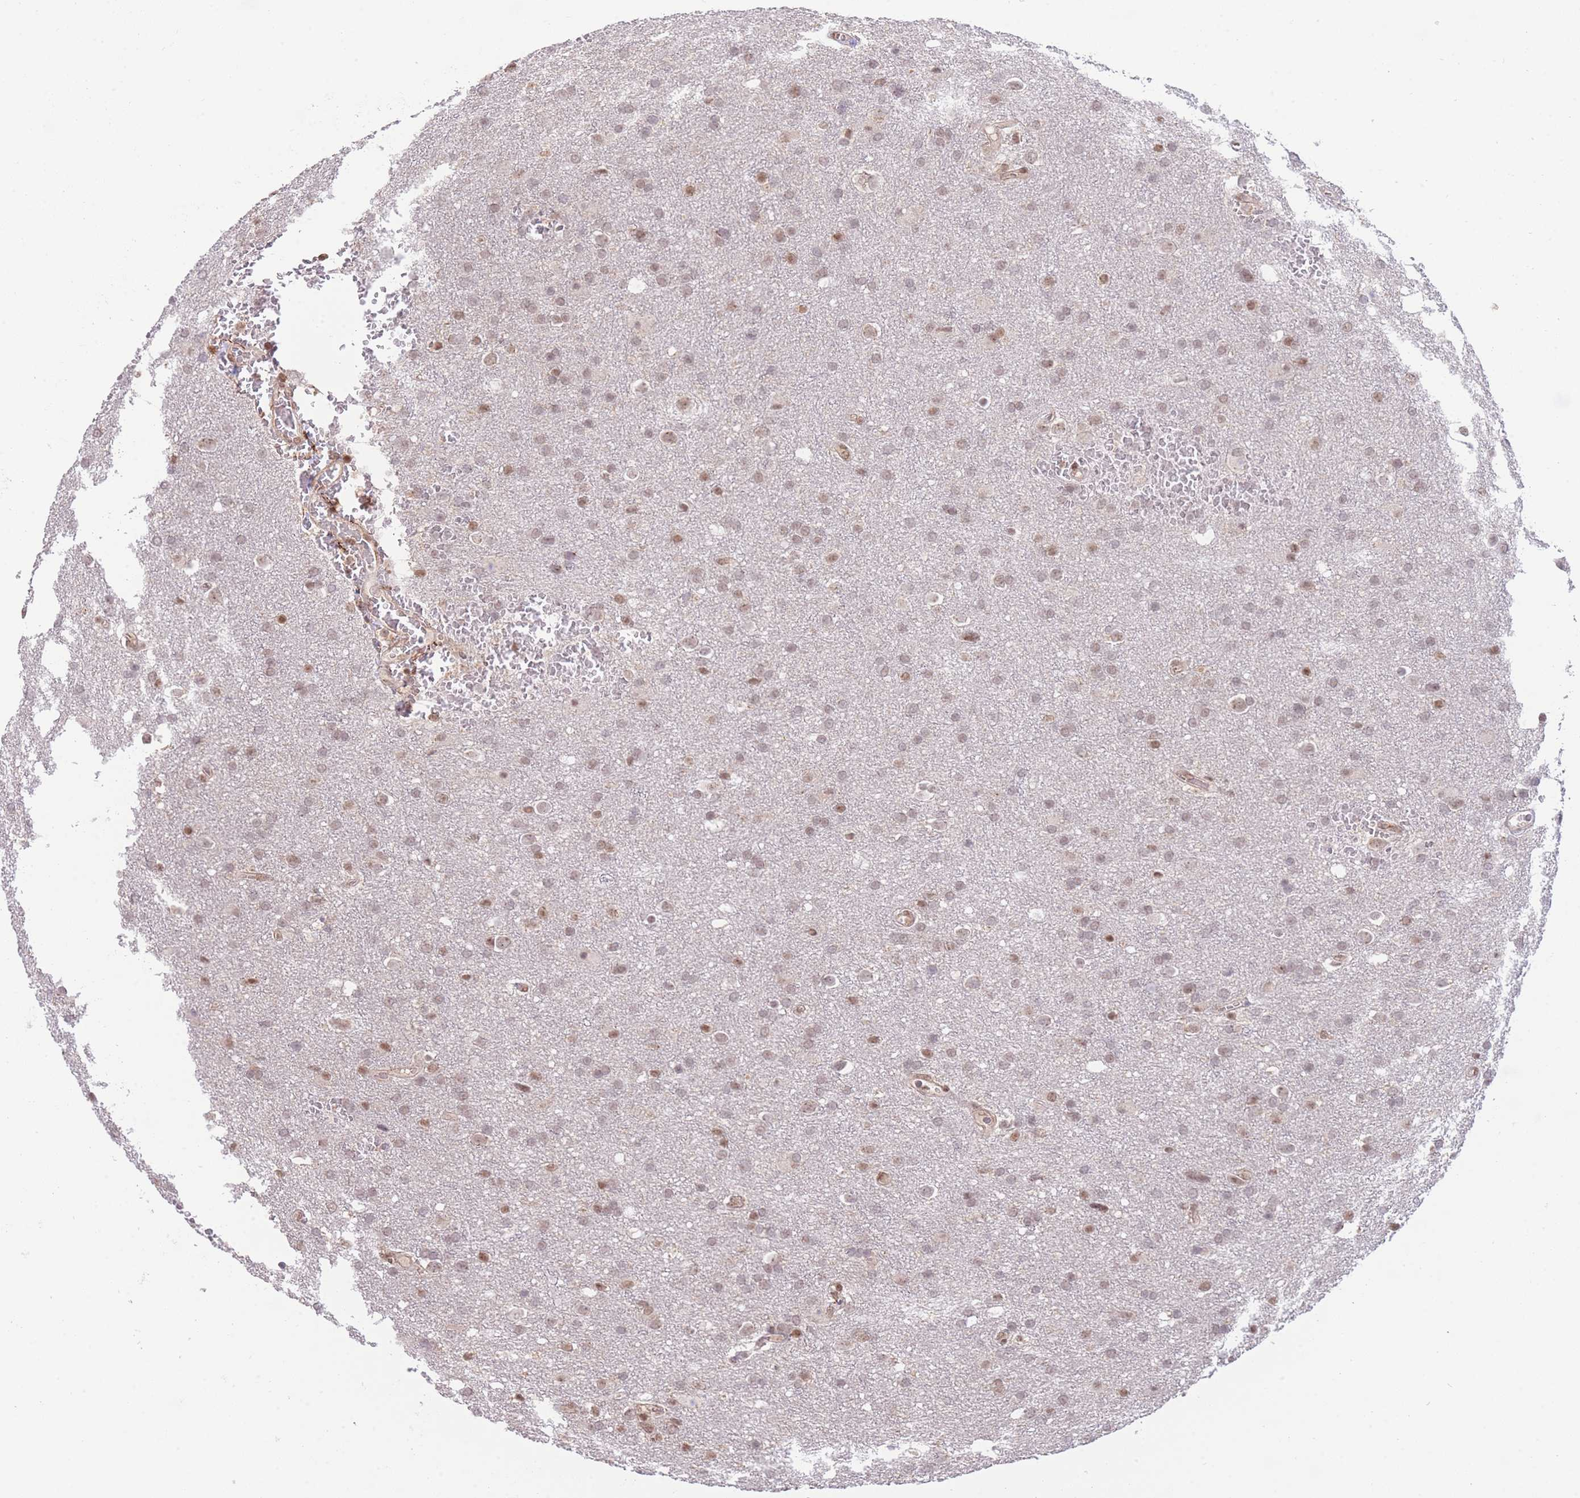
{"staining": {"intensity": "weak", "quantity": ">75%", "location": "nuclear"}, "tissue": "glioma", "cell_type": "Tumor cells", "image_type": "cancer", "snomed": [{"axis": "morphology", "description": "Glioma, malignant, Low grade"}, {"axis": "topography", "description": "Brain"}], "caption": "A brown stain shows weak nuclear expression of a protein in human glioma tumor cells. (Stains: DAB (3,3'-diaminobenzidine) in brown, nuclei in blue, Microscopy: brightfield microscopy at high magnification).", "gene": "CARD8", "patient": {"sex": "female", "age": 32}}